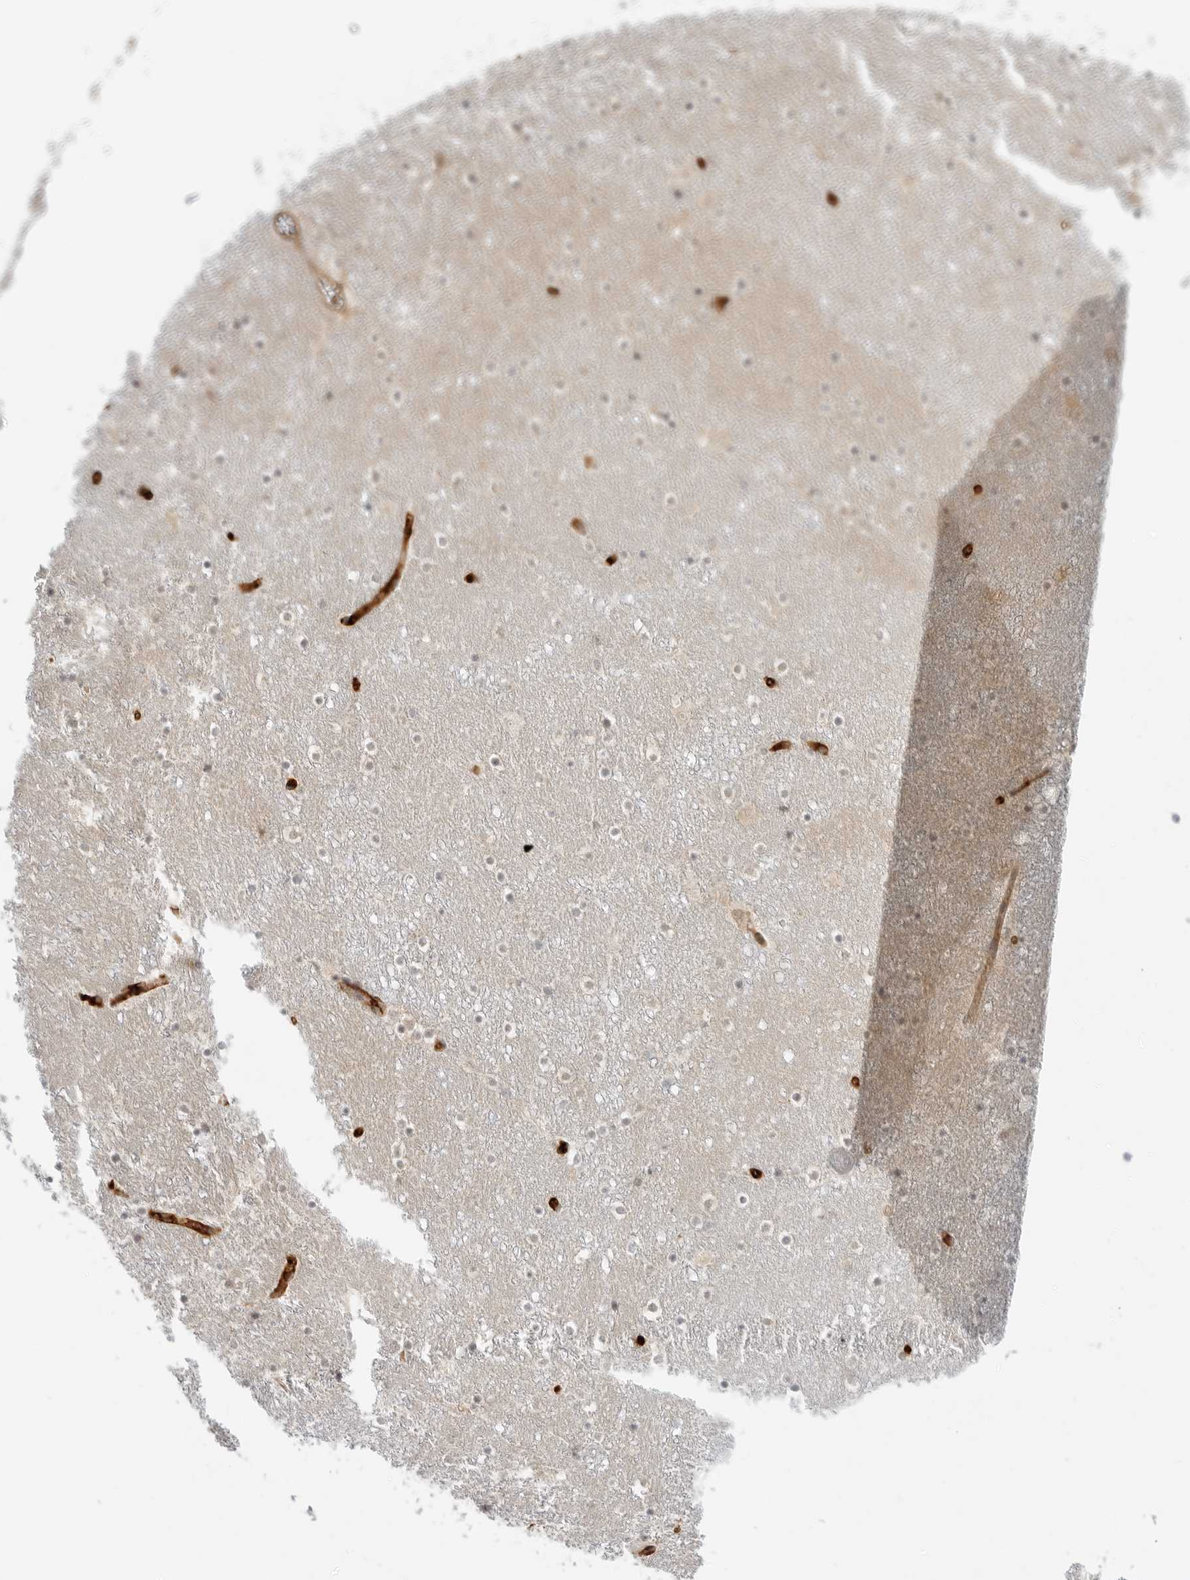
{"staining": {"intensity": "negative", "quantity": "none", "location": "none"}, "tissue": "caudate", "cell_type": "Glial cells", "image_type": "normal", "snomed": [{"axis": "morphology", "description": "Normal tissue, NOS"}, {"axis": "topography", "description": "Lateral ventricle wall"}], "caption": "Immunohistochemical staining of benign human caudate reveals no significant expression in glial cells.", "gene": "STXBP3", "patient": {"sex": "male", "age": 45}}